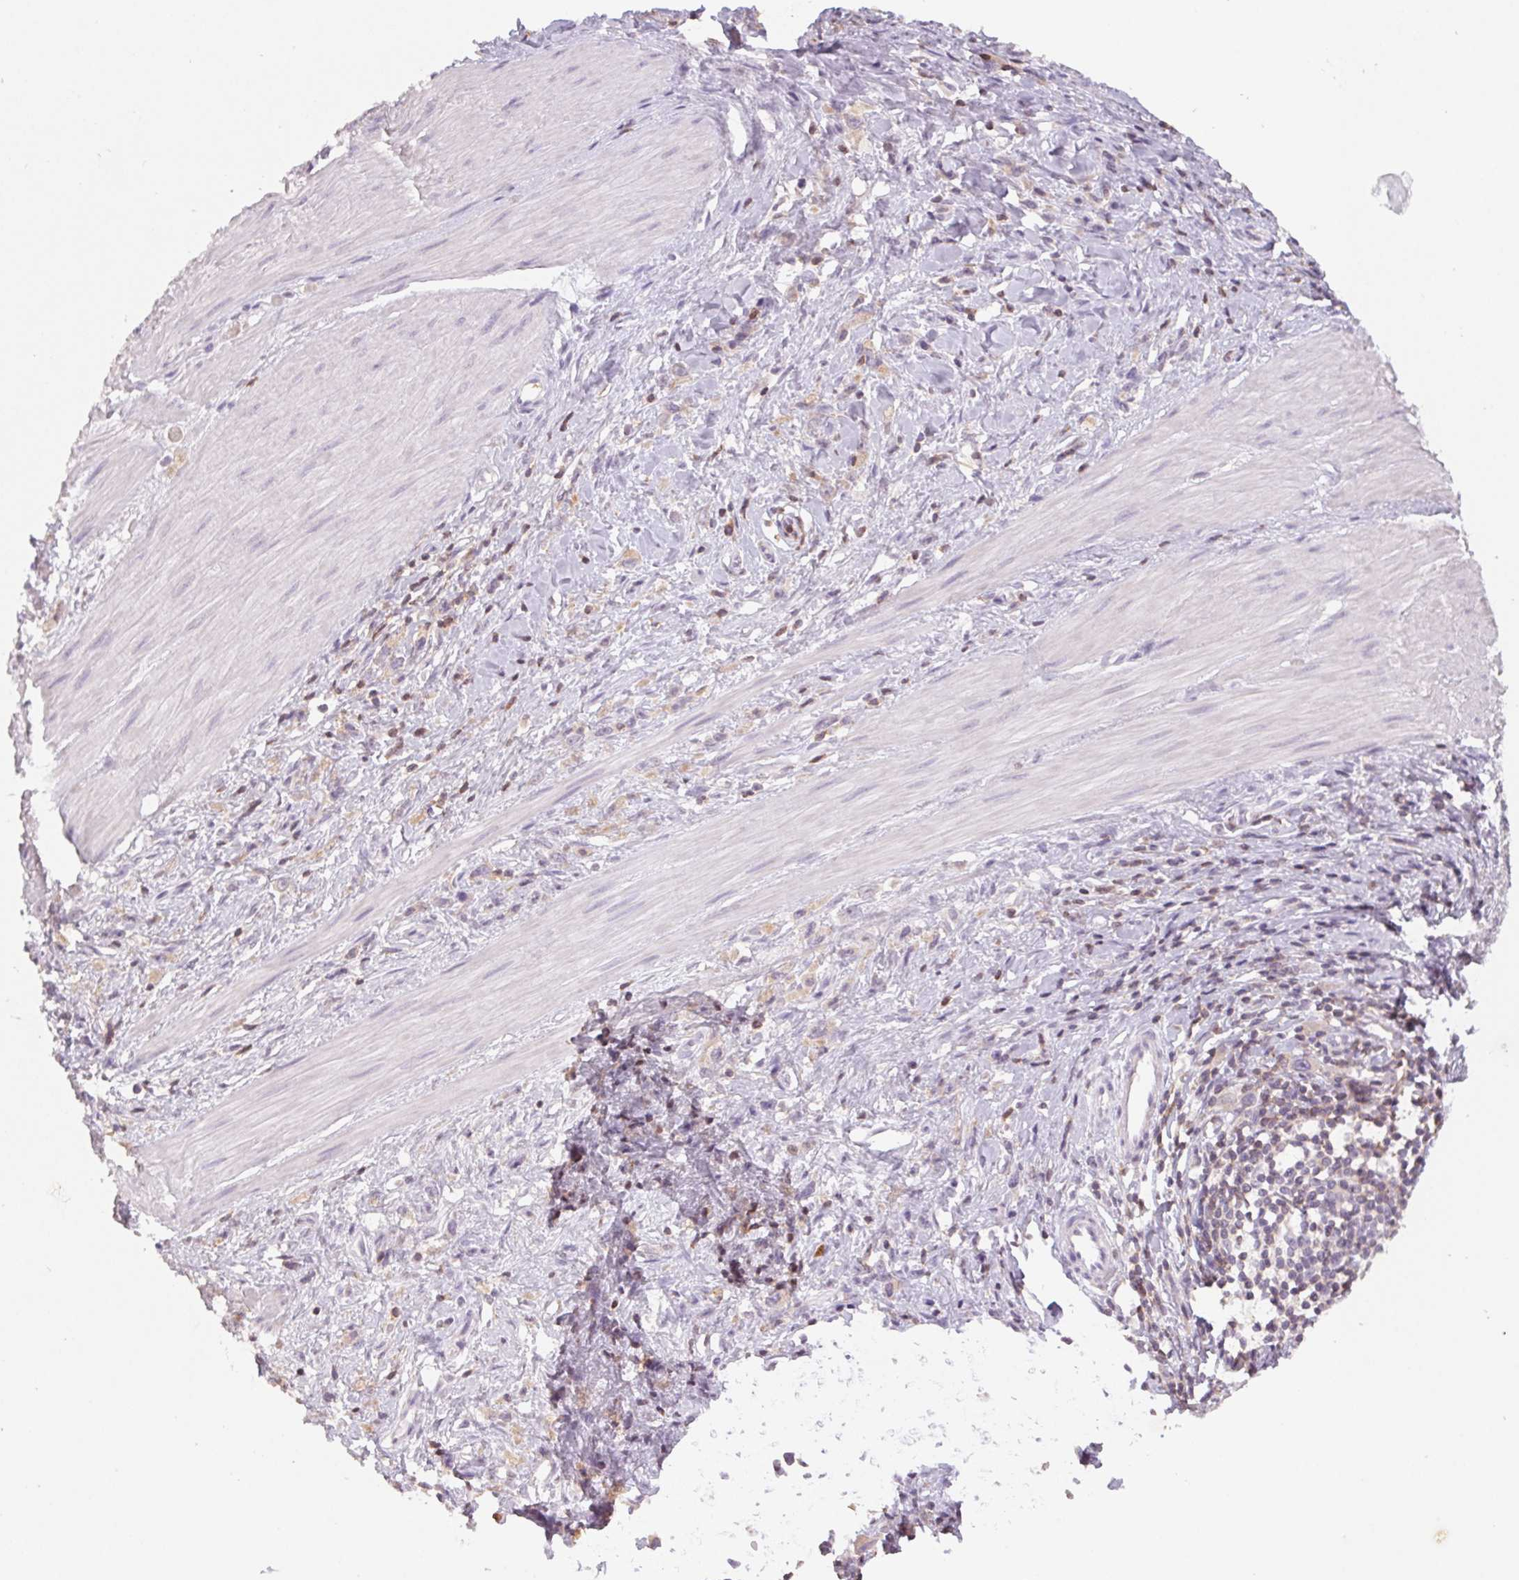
{"staining": {"intensity": "negative", "quantity": "none", "location": "none"}, "tissue": "stomach cancer", "cell_type": "Tumor cells", "image_type": "cancer", "snomed": [{"axis": "morphology", "description": "Adenocarcinoma, NOS"}, {"axis": "topography", "description": "Stomach"}], "caption": "Immunohistochemistry (IHC) micrograph of neoplastic tissue: human adenocarcinoma (stomach) stained with DAB exhibits no significant protein positivity in tumor cells. (Stains: DAB (3,3'-diaminobenzidine) immunohistochemistry with hematoxylin counter stain, Microscopy: brightfield microscopy at high magnification).", "gene": "KIF26A", "patient": {"sex": "male", "age": 47}}